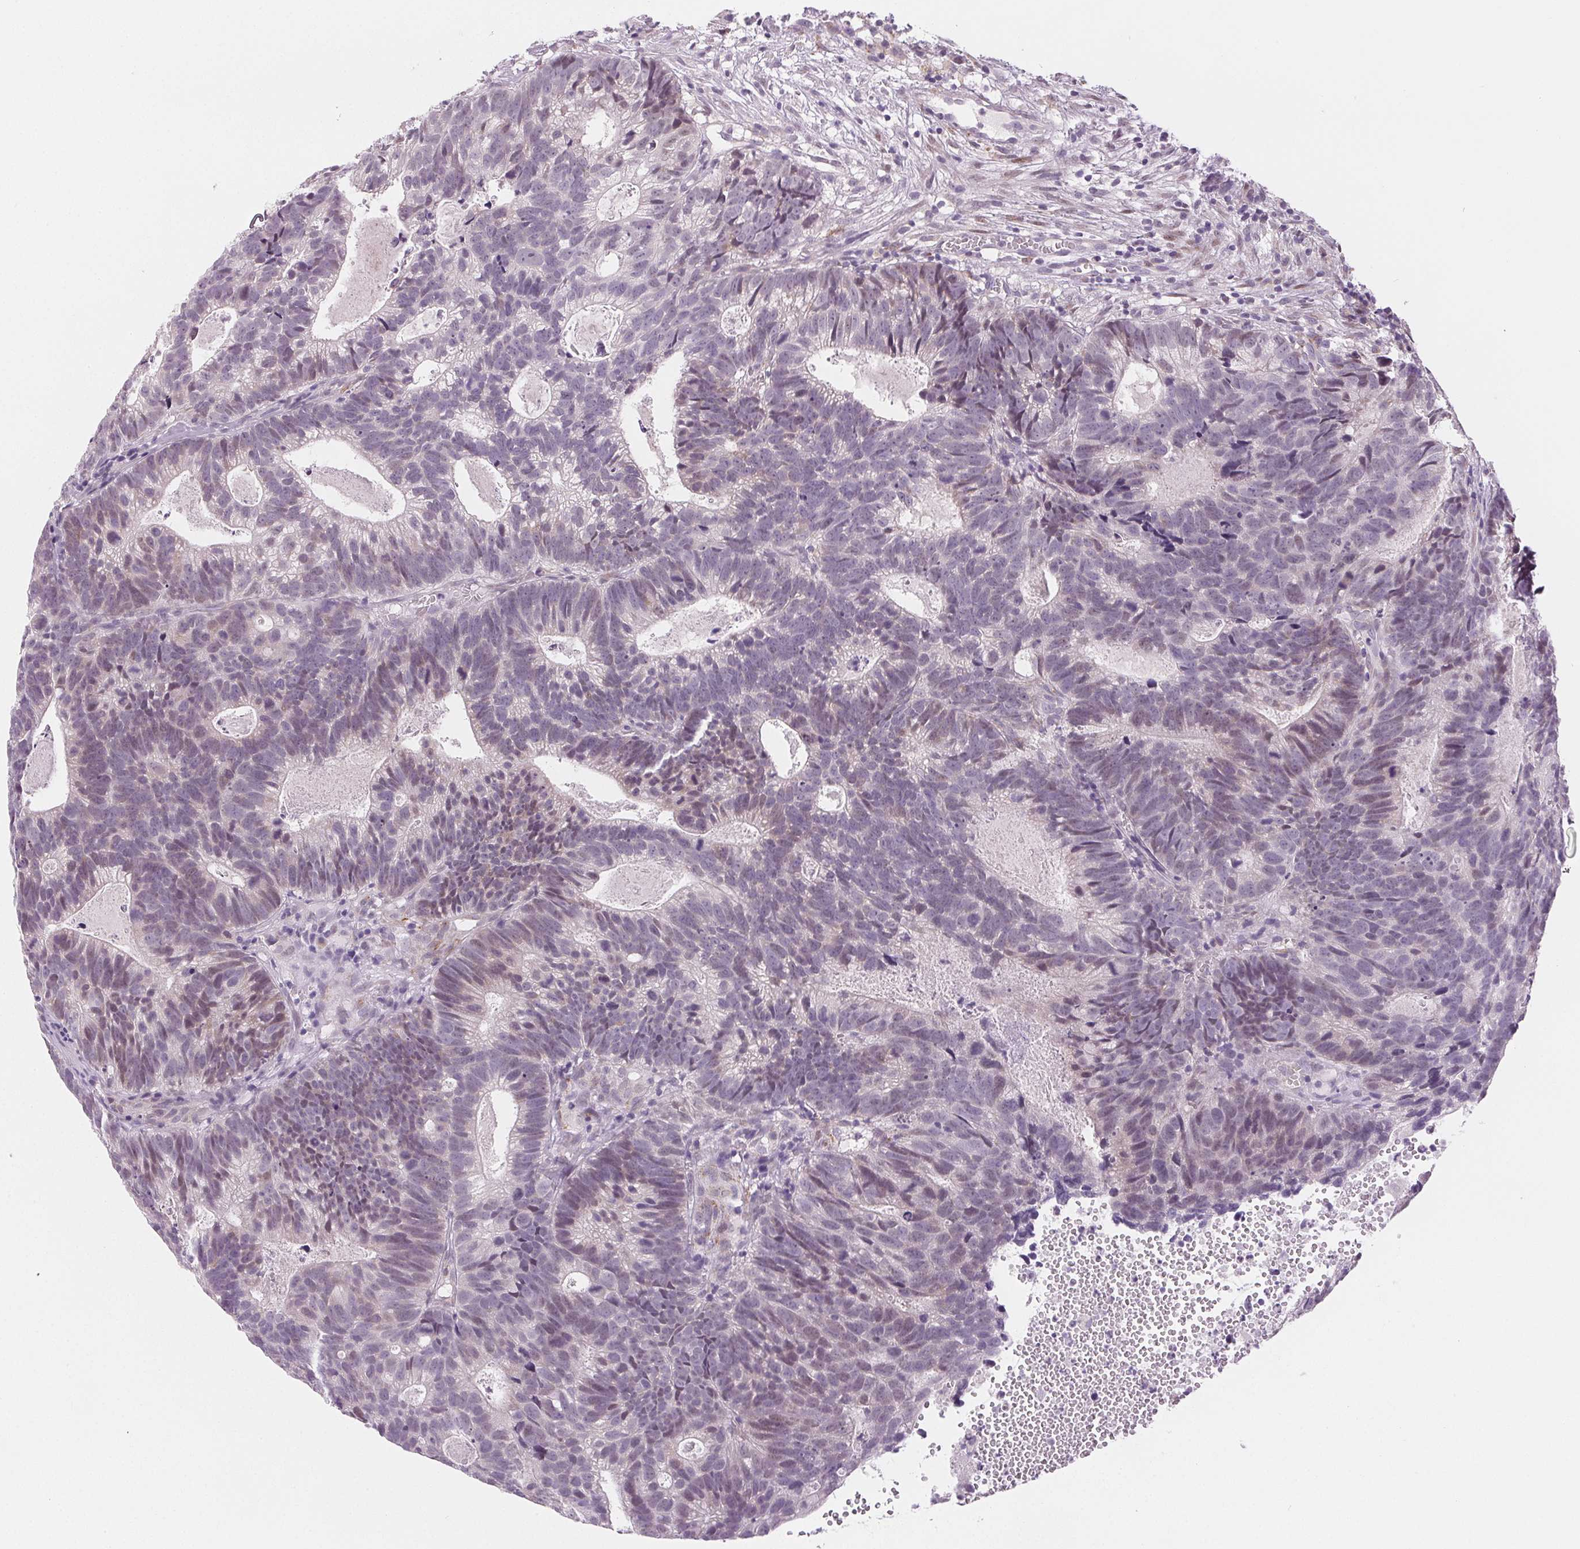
{"staining": {"intensity": "weak", "quantity": "<25%", "location": "nuclear"}, "tissue": "head and neck cancer", "cell_type": "Tumor cells", "image_type": "cancer", "snomed": [{"axis": "morphology", "description": "Adenocarcinoma, NOS"}, {"axis": "topography", "description": "Head-Neck"}], "caption": "There is no significant positivity in tumor cells of head and neck adenocarcinoma.", "gene": "DNAJC6", "patient": {"sex": "male", "age": 62}}